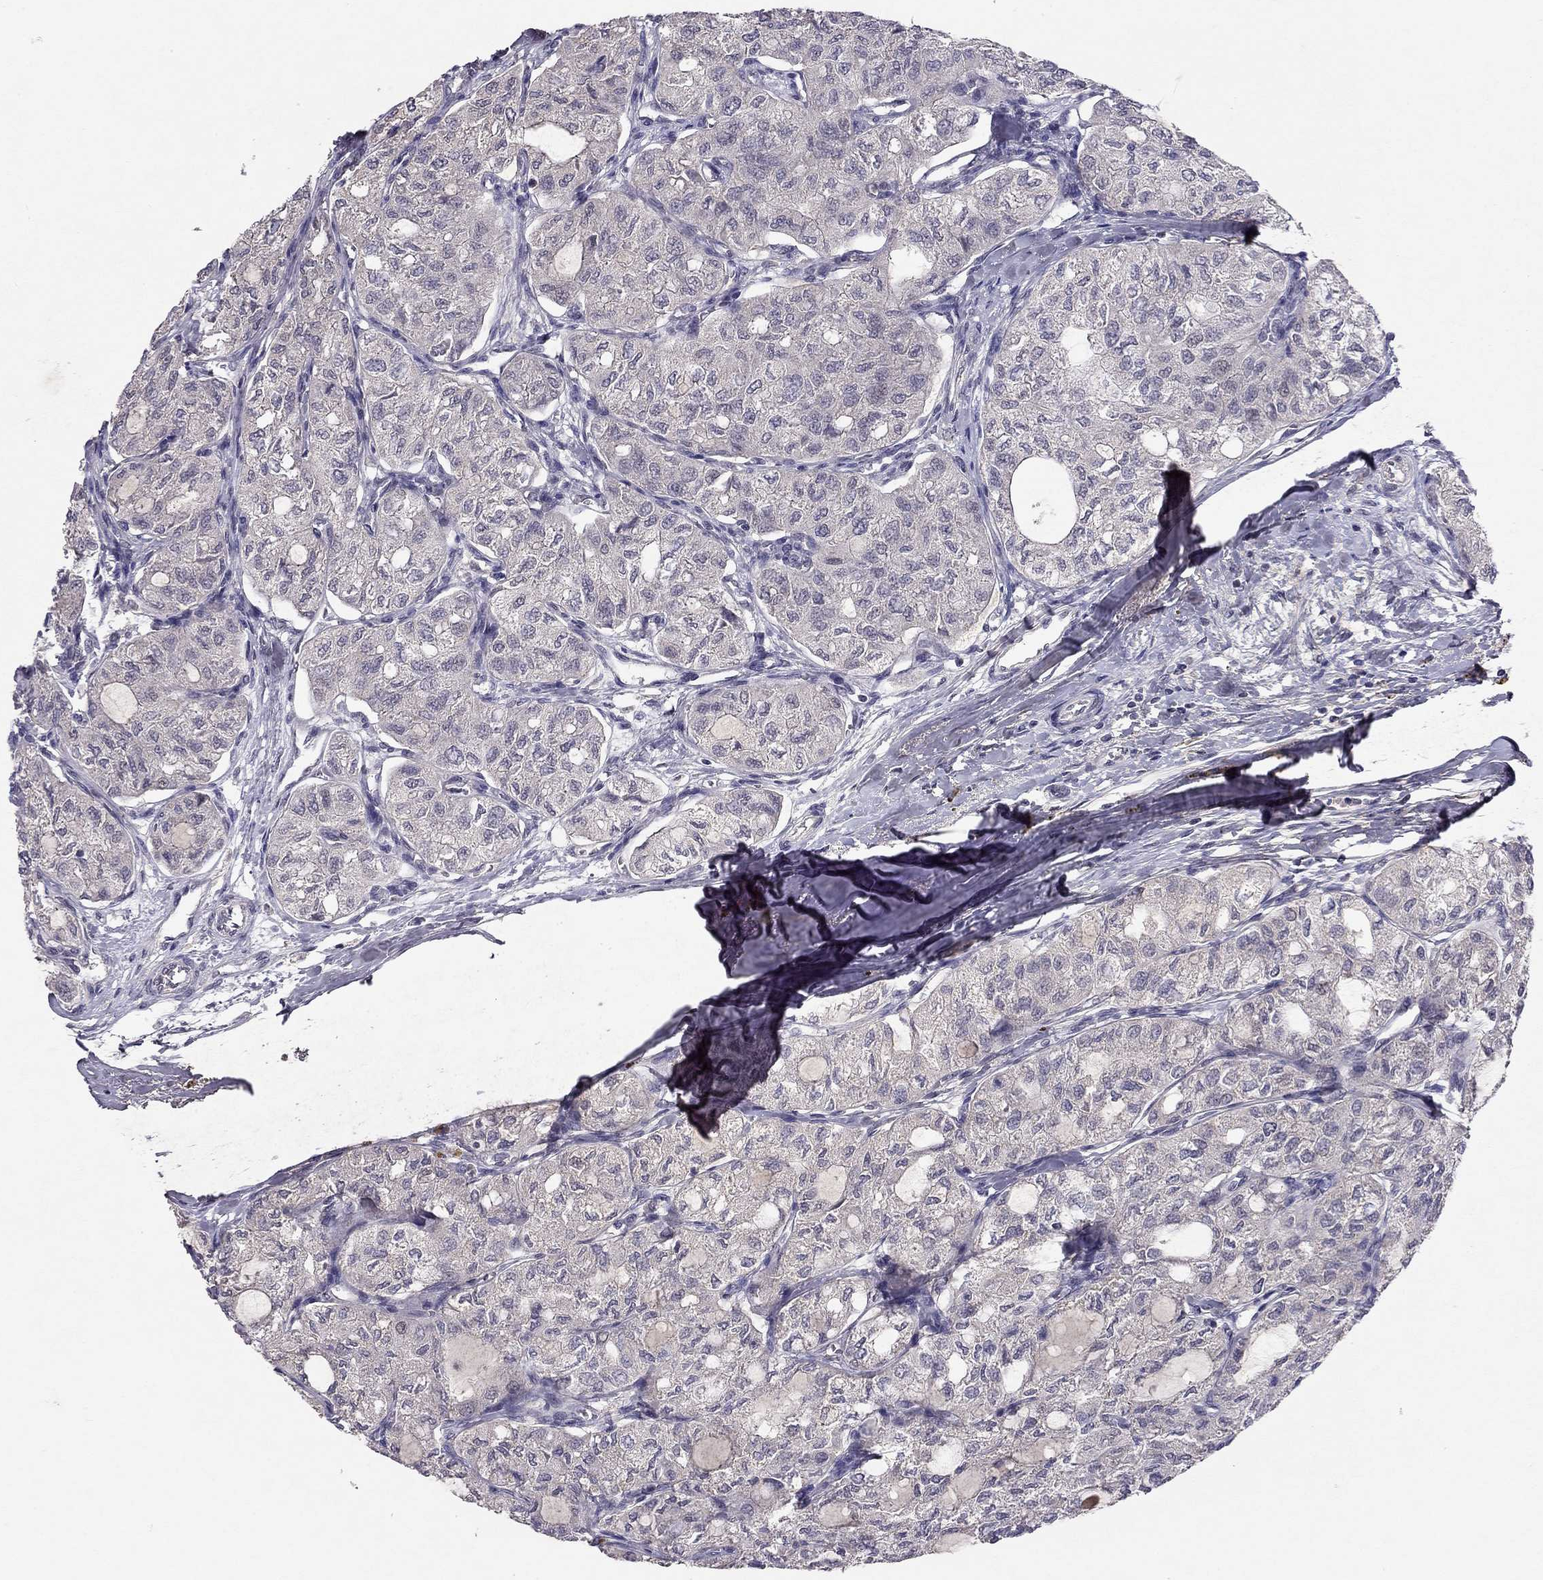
{"staining": {"intensity": "negative", "quantity": "none", "location": "none"}, "tissue": "thyroid cancer", "cell_type": "Tumor cells", "image_type": "cancer", "snomed": [{"axis": "morphology", "description": "Follicular adenoma carcinoma, NOS"}, {"axis": "topography", "description": "Thyroid gland"}], "caption": "IHC image of neoplastic tissue: thyroid cancer (follicular adenoma carcinoma) stained with DAB exhibits no significant protein positivity in tumor cells.", "gene": "ESR2", "patient": {"sex": "male", "age": 75}}